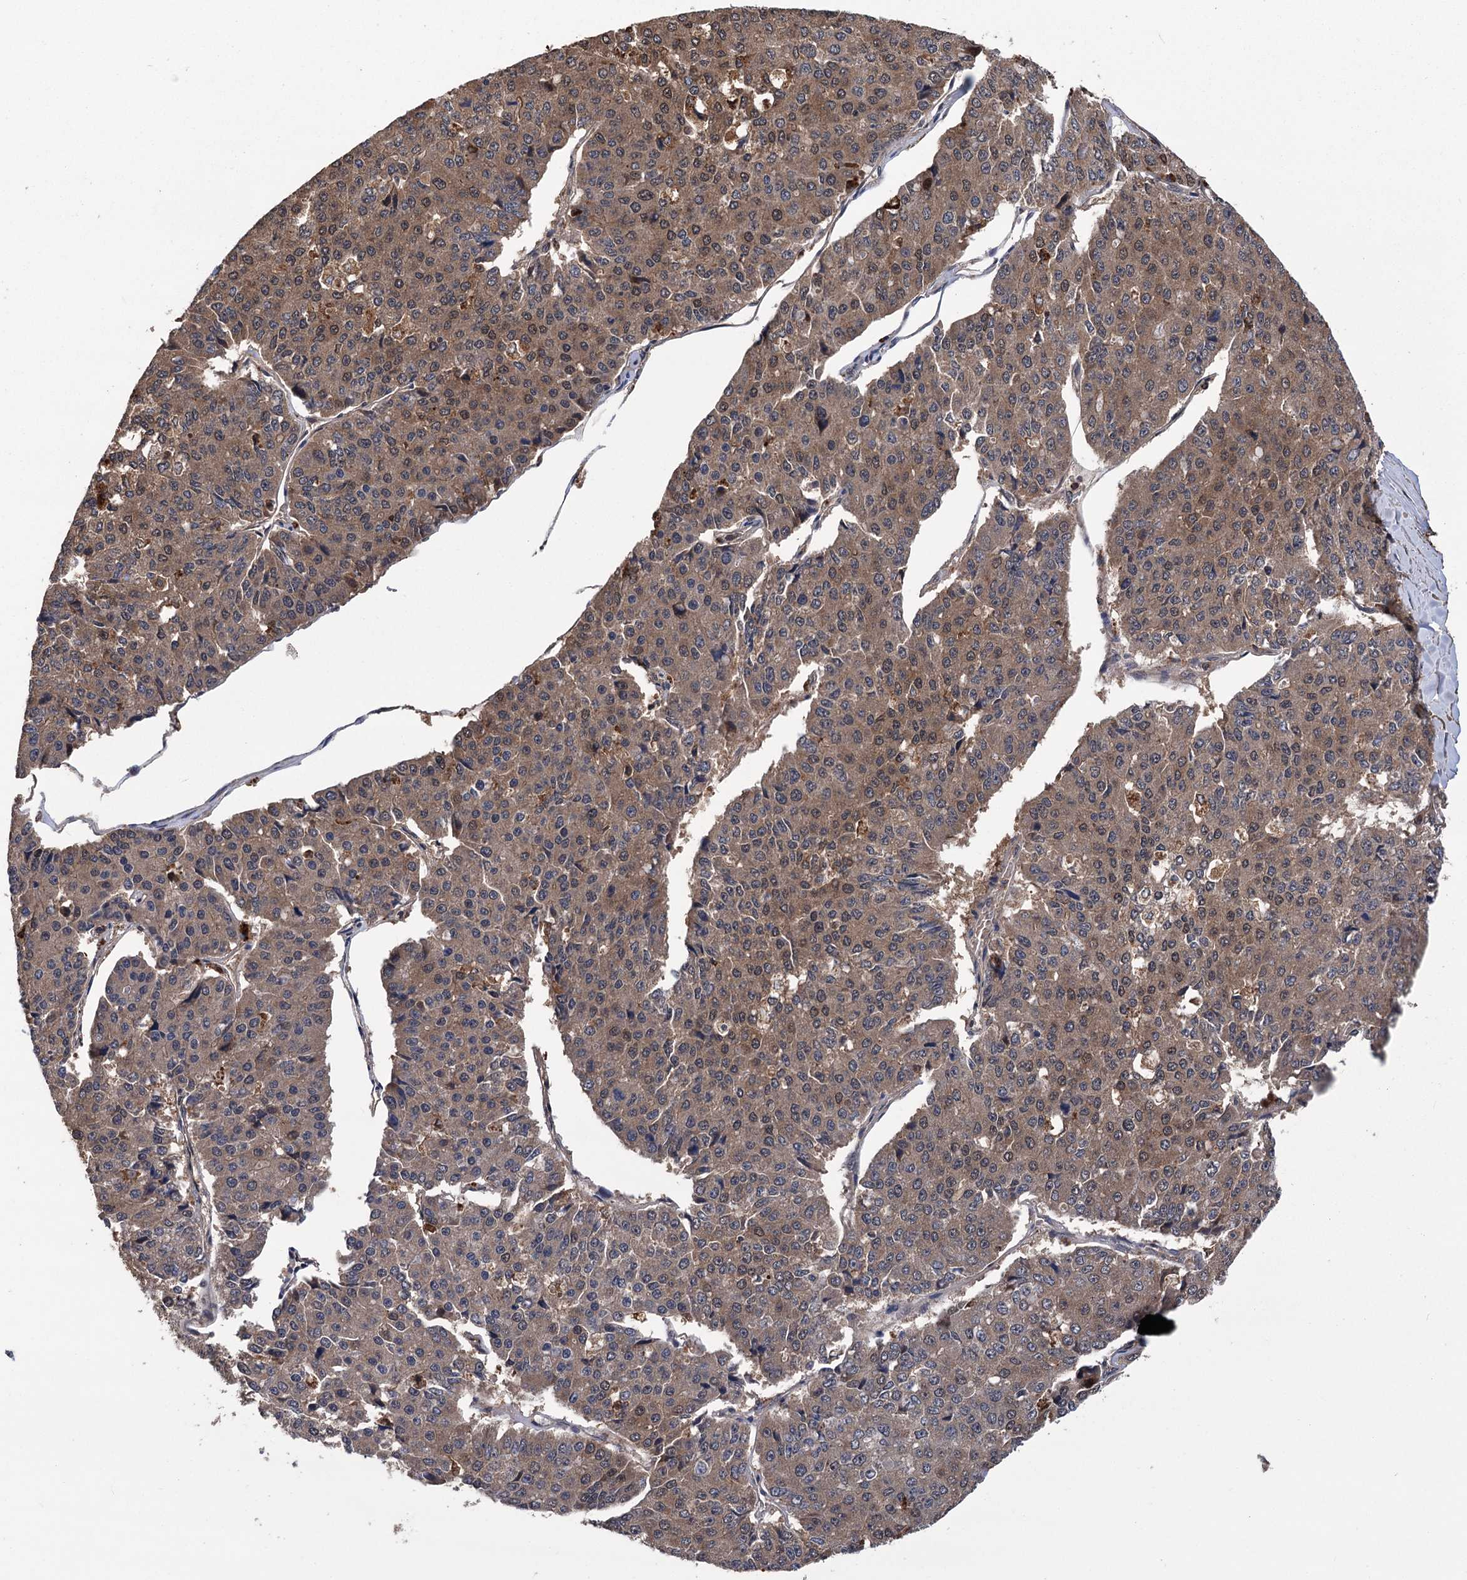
{"staining": {"intensity": "moderate", "quantity": ">75%", "location": "cytoplasmic/membranous"}, "tissue": "pancreatic cancer", "cell_type": "Tumor cells", "image_type": "cancer", "snomed": [{"axis": "morphology", "description": "Adenocarcinoma, NOS"}, {"axis": "topography", "description": "Pancreas"}], "caption": "A medium amount of moderate cytoplasmic/membranous expression is present in about >75% of tumor cells in adenocarcinoma (pancreatic) tissue.", "gene": "DPP3", "patient": {"sex": "male", "age": 50}}